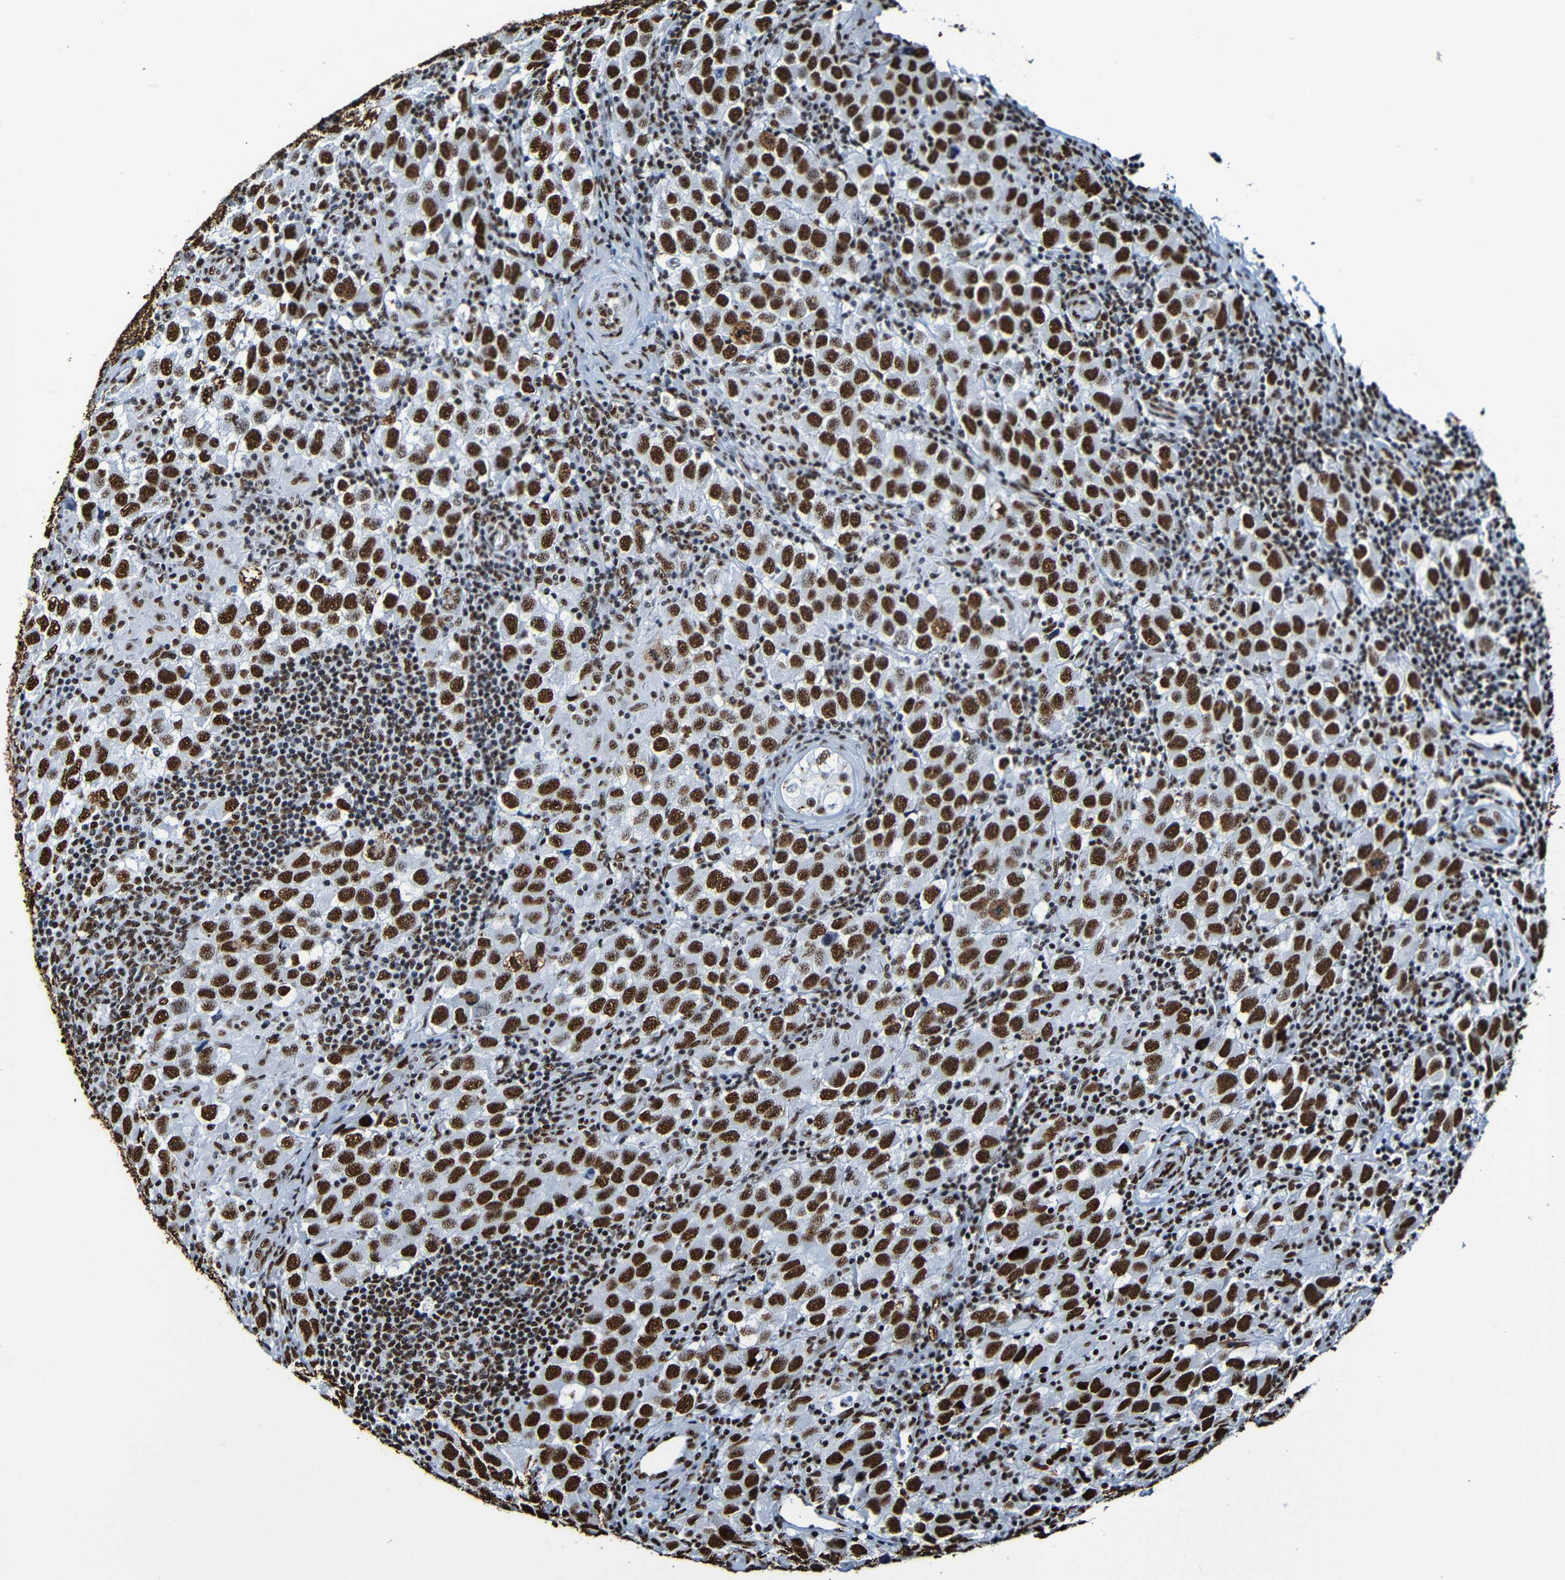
{"staining": {"intensity": "strong", "quantity": ">75%", "location": "nuclear"}, "tissue": "testis cancer", "cell_type": "Tumor cells", "image_type": "cancer", "snomed": [{"axis": "morphology", "description": "Carcinoma, Embryonal, NOS"}, {"axis": "topography", "description": "Testis"}], "caption": "Immunohistochemistry staining of testis embryonal carcinoma, which shows high levels of strong nuclear staining in about >75% of tumor cells indicating strong nuclear protein expression. The staining was performed using DAB (3,3'-diaminobenzidine) (brown) for protein detection and nuclei were counterstained in hematoxylin (blue).", "gene": "SRSF3", "patient": {"sex": "male", "age": 21}}